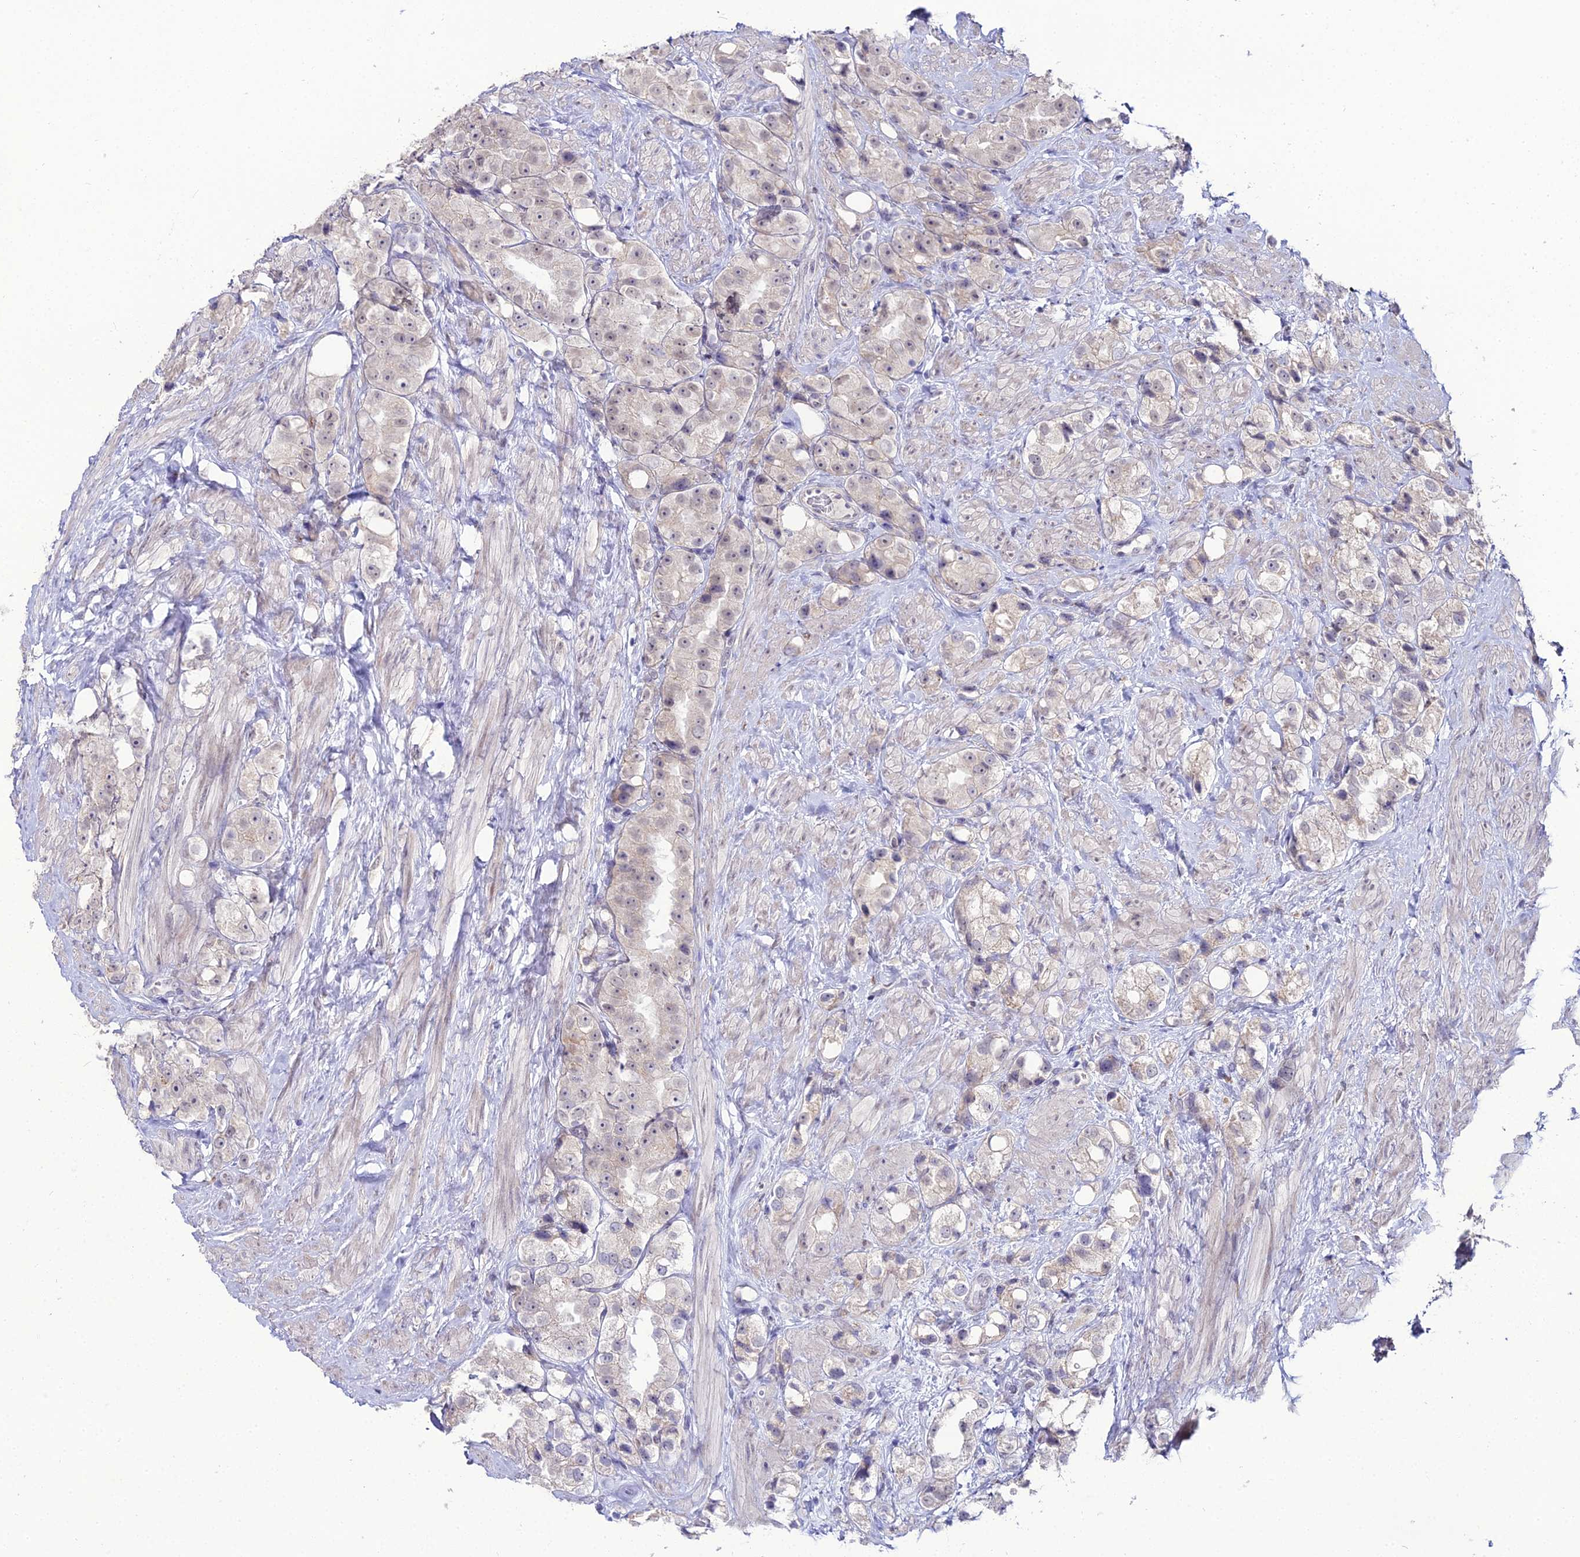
{"staining": {"intensity": "negative", "quantity": "none", "location": "none"}, "tissue": "prostate cancer", "cell_type": "Tumor cells", "image_type": "cancer", "snomed": [{"axis": "morphology", "description": "Adenocarcinoma, NOS"}, {"axis": "topography", "description": "Prostate"}], "caption": "The image reveals no staining of tumor cells in prostate adenocarcinoma.", "gene": "TROAP", "patient": {"sex": "male", "age": 79}}